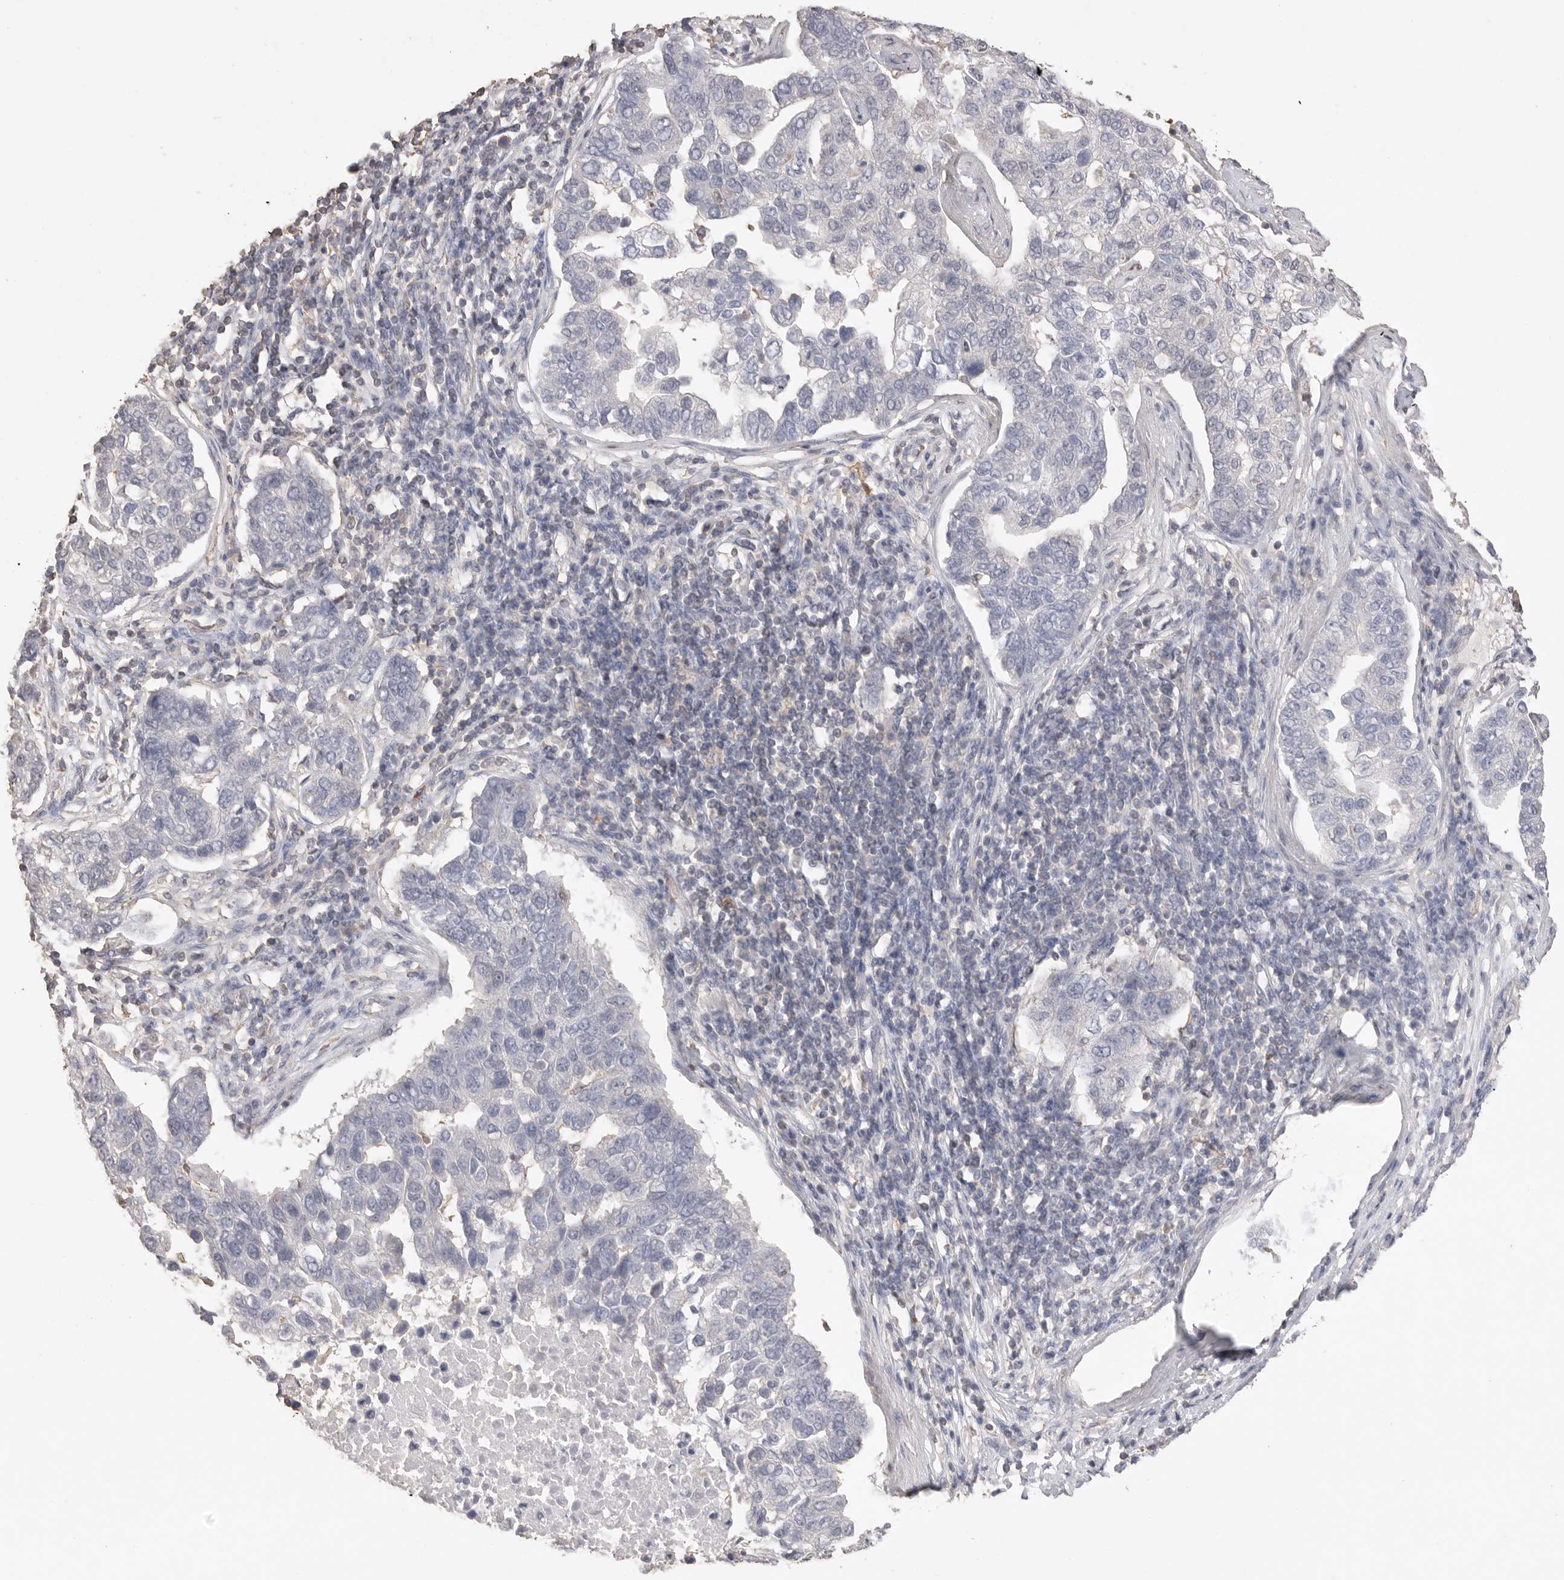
{"staining": {"intensity": "negative", "quantity": "none", "location": "none"}, "tissue": "pancreatic cancer", "cell_type": "Tumor cells", "image_type": "cancer", "snomed": [{"axis": "morphology", "description": "Adenocarcinoma, NOS"}, {"axis": "topography", "description": "Pancreas"}], "caption": "Histopathology image shows no protein staining in tumor cells of adenocarcinoma (pancreatic) tissue.", "gene": "MAP2K1", "patient": {"sex": "female", "age": 61}}